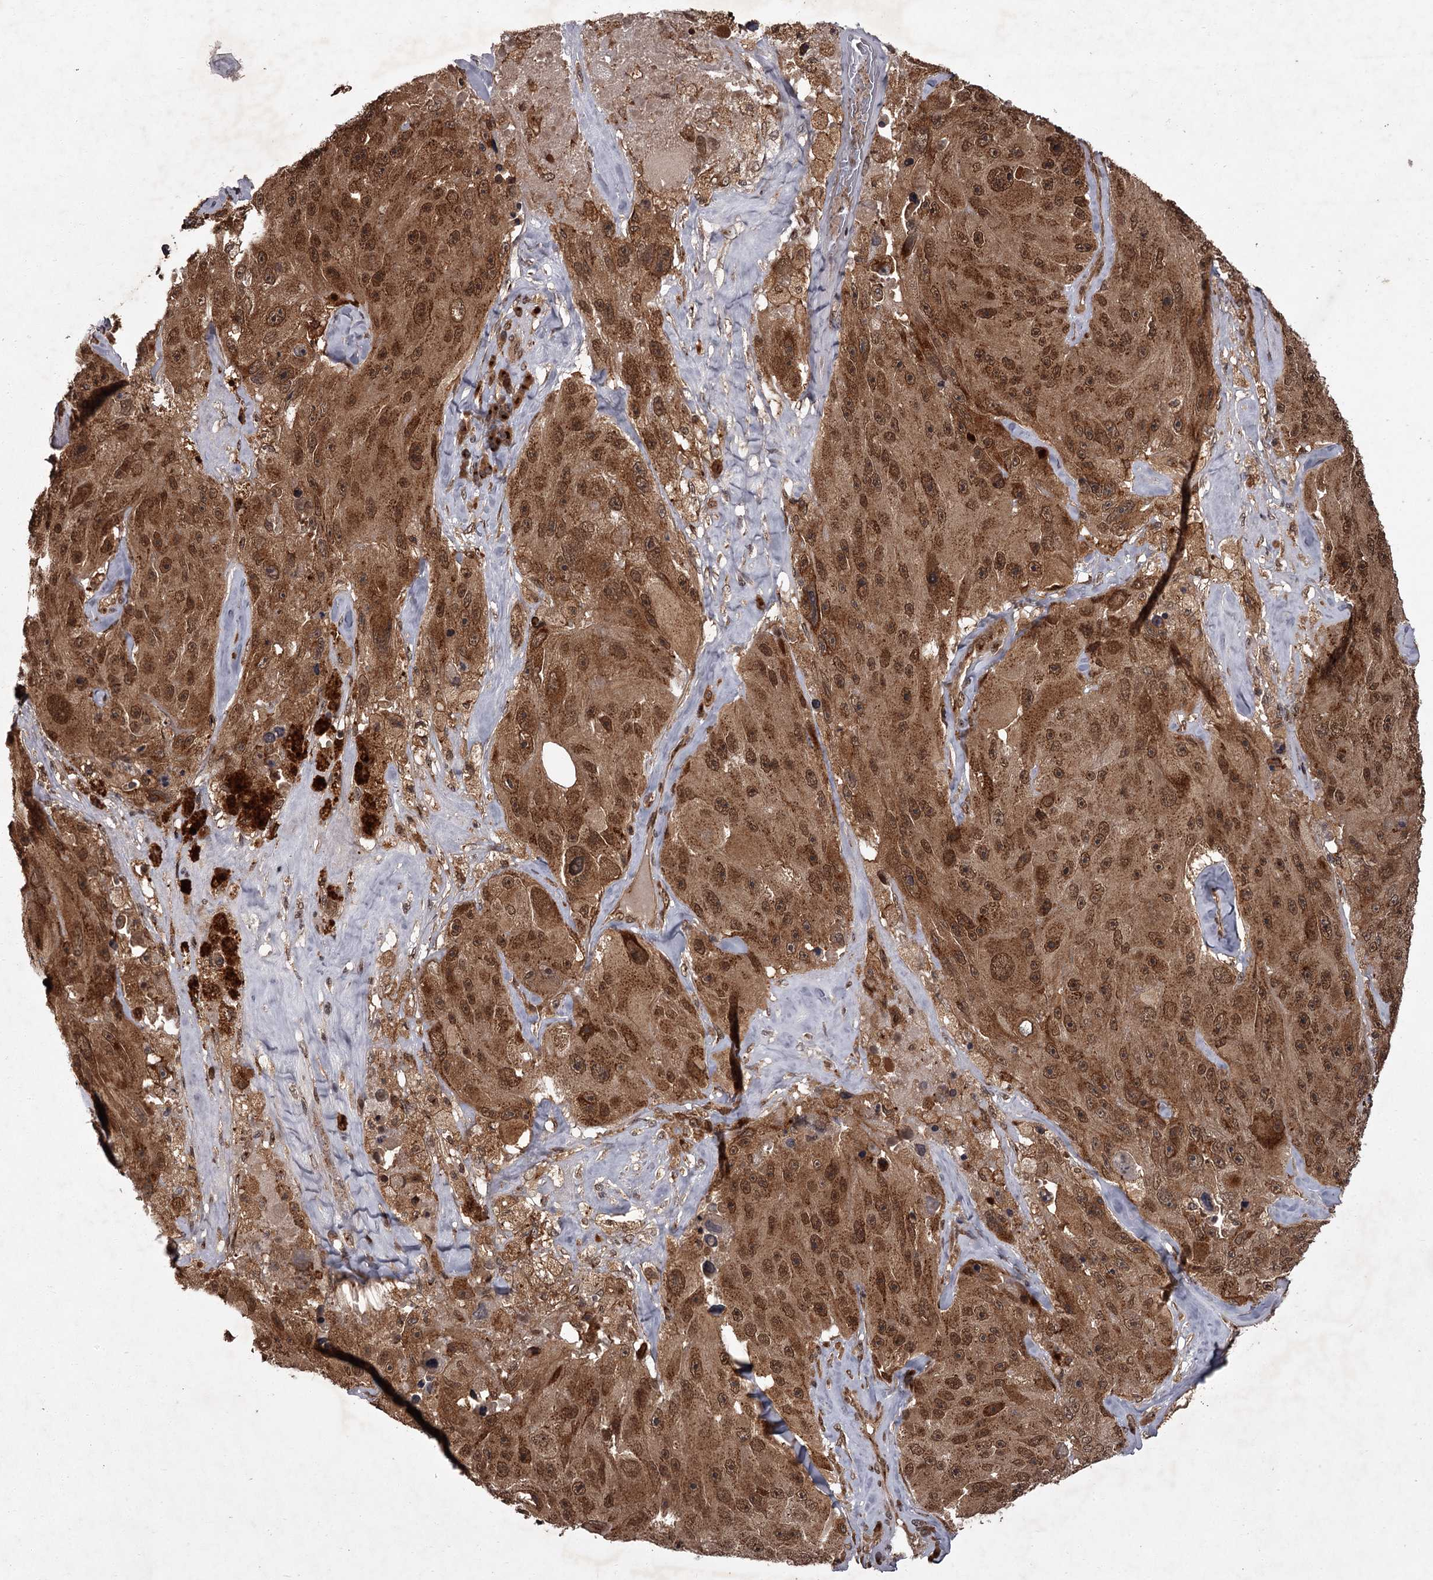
{"staining": {"intensity": "moderate", "quantity": ">75%", "location": "cytoplasmic/membranous,nuclear"}, "tissue": "melanoma", "cell_type": "Tumor cells", "image_type": "cancer", "snomed": [{"axis": "morphology", "description": "Malignant melanoma, Metastatic site"}, {"axis": "topography", "description": "Lymph node"}], "caption": "Human malignant melanoma (metastatic site) stained for a protein (brown) reveals moderate cytoplasmic/membranous and nuclear positive expression in about >75% of tumor cells.", "gene": "TBC1D23", "patient": {"sex": "male", "age": 62}}